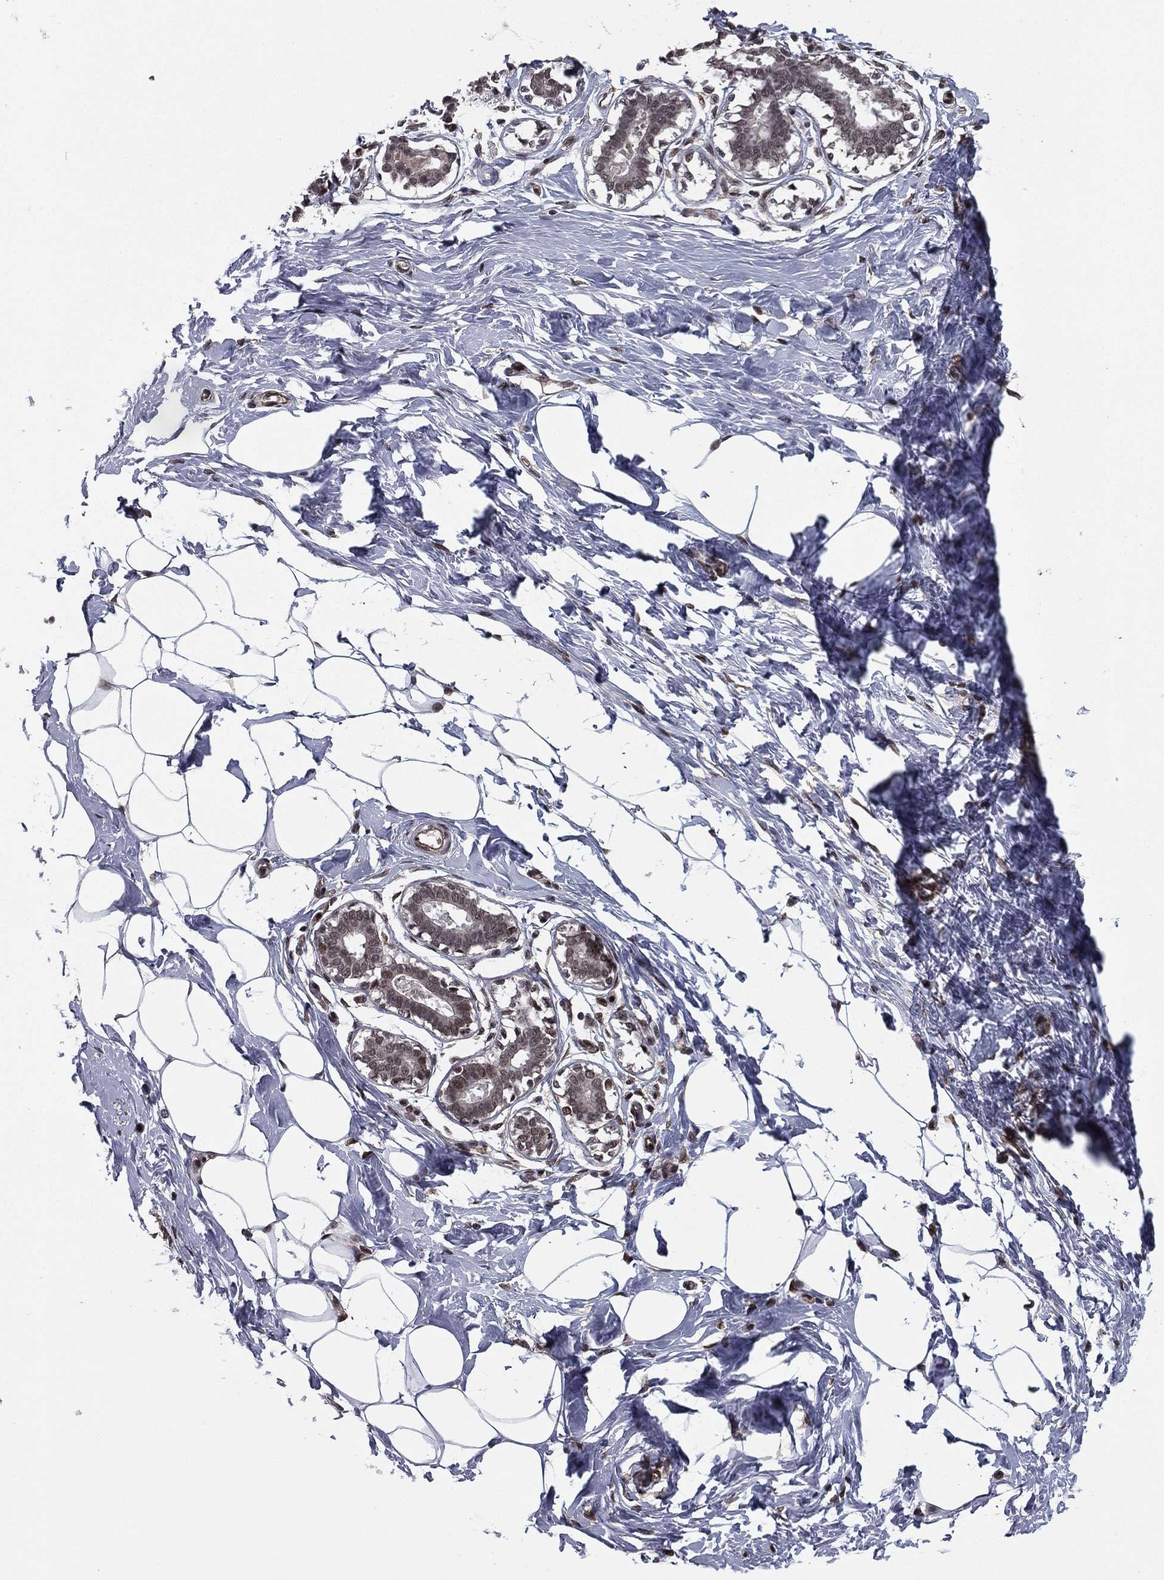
{"staining": {"intensity": "negative", "quantity": "none", "location": "none"}, "tissue": "breast", "cell_type": "Adipocytes", "image_type": "normal", "snomed": [{"axis": "morphology", "description": "Normal tissue, NOS"}, {"axis": "morphology", "description": "Lobular carcinoma, in situ"}, {"axis": "topography", "description": "Breast"}], "caption": "This is an immunohistochemistry (IHC) histopathology image of unremarkable breast. There is no positivity in adipocytes.", "gene": "RARB", "patient": {"sex": "female", "age": 35}}